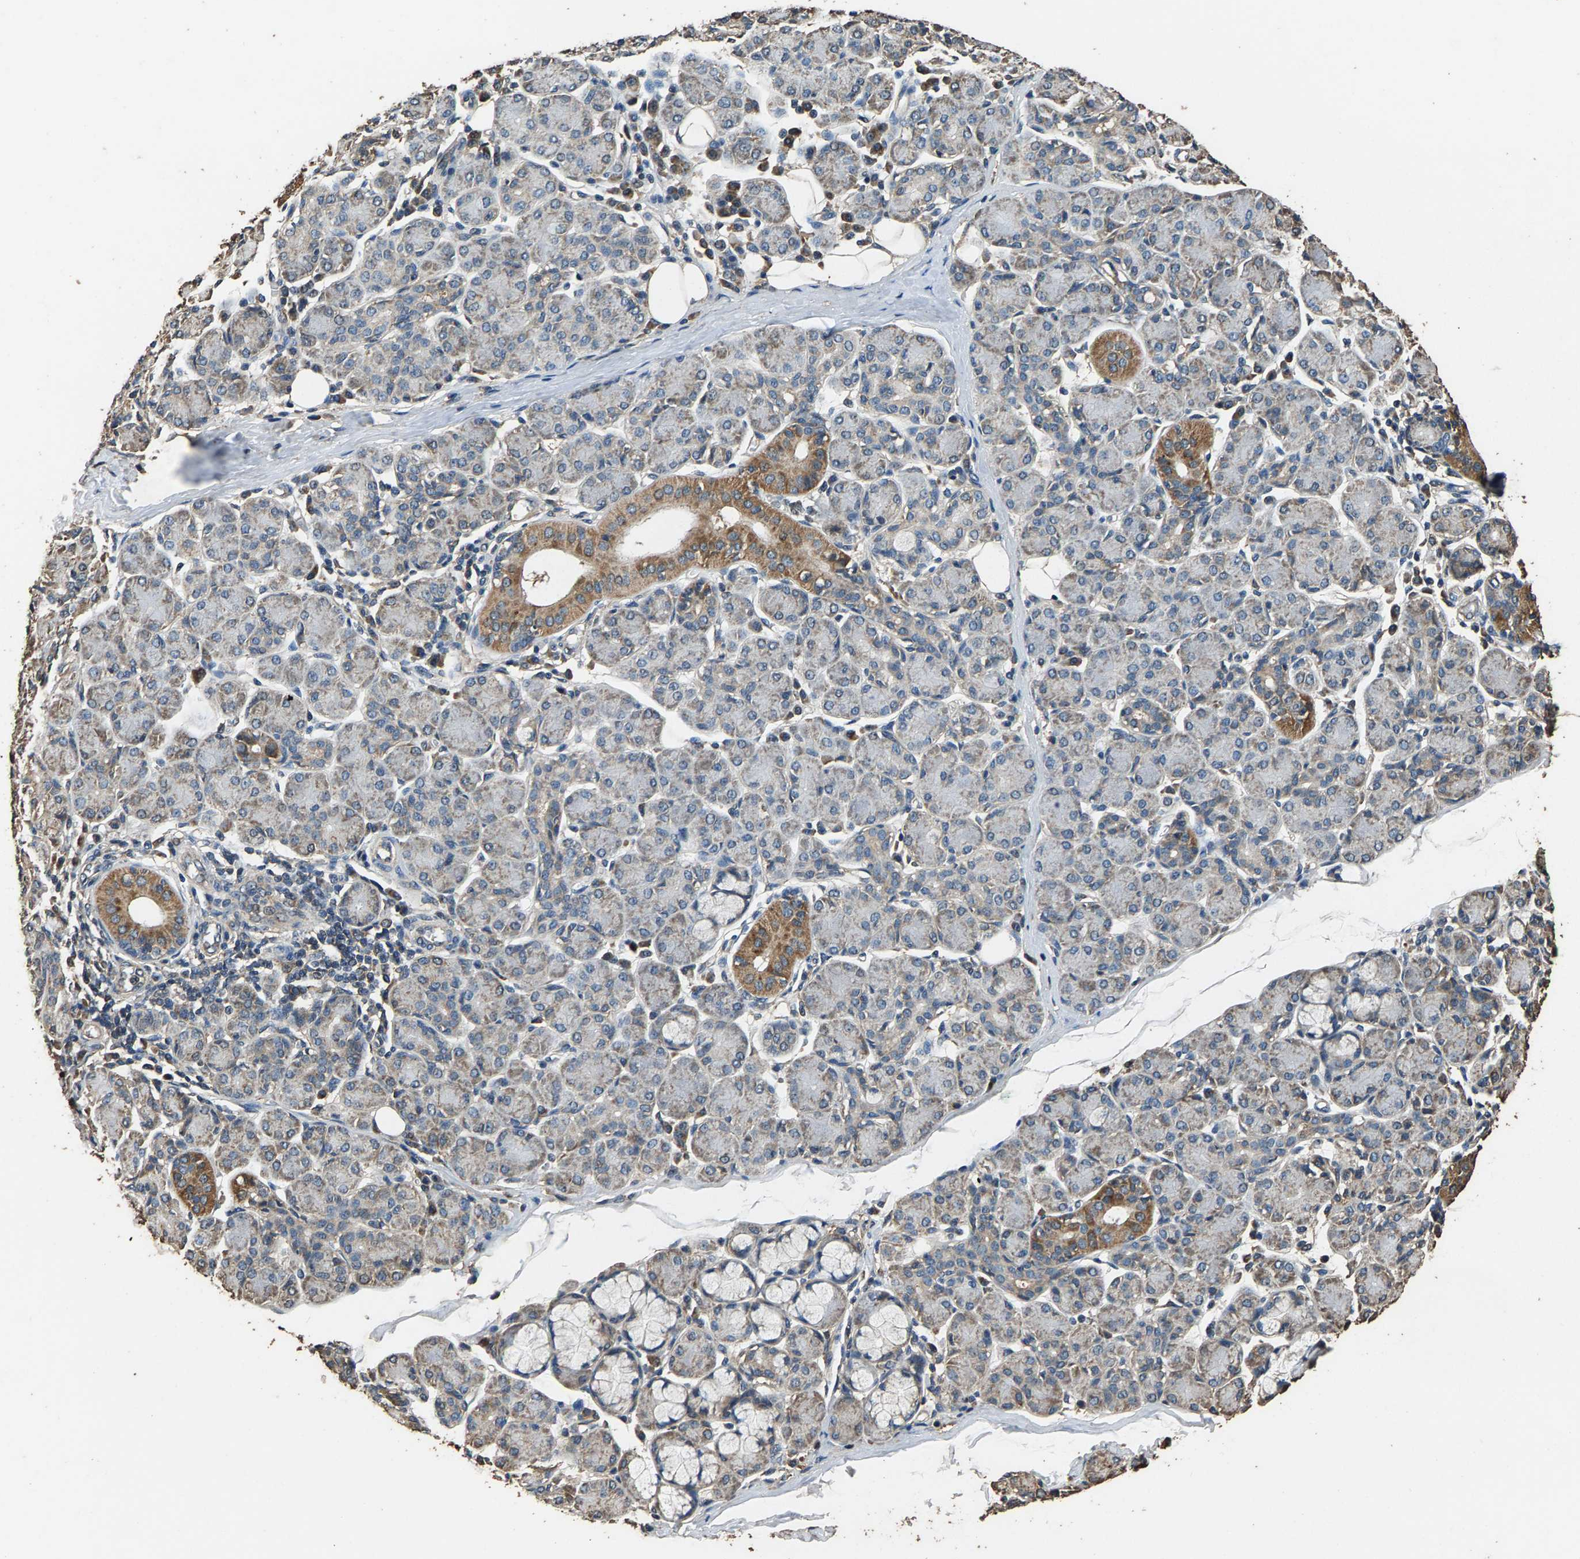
{"staining": {"intensity": "strong", "quantity": "<25%", "location": "cytoplasmic/membranous"}, "tissue": "salivary gland", "cell_type": "Glandular cells", "image_type": "normal", "snomed": [{"axis": "morphology", "description": "Normal tissue, NOS"}, {"axis": "morphology", "description": "Inflammation, NOS"}, {"axis": "topography", "description": "Lymph node"}, {"axis": "topography", "description": "Salivary gland"}], "caption": "This histopathology image demonstrates immunohistochemistry staining of benign salivary gland, with medium strong cytoplasmic/membranous staining in approximately <25% of glandular cells.", "gene": "MRPL27", "patient": {"sex": "male", "age": 3}}